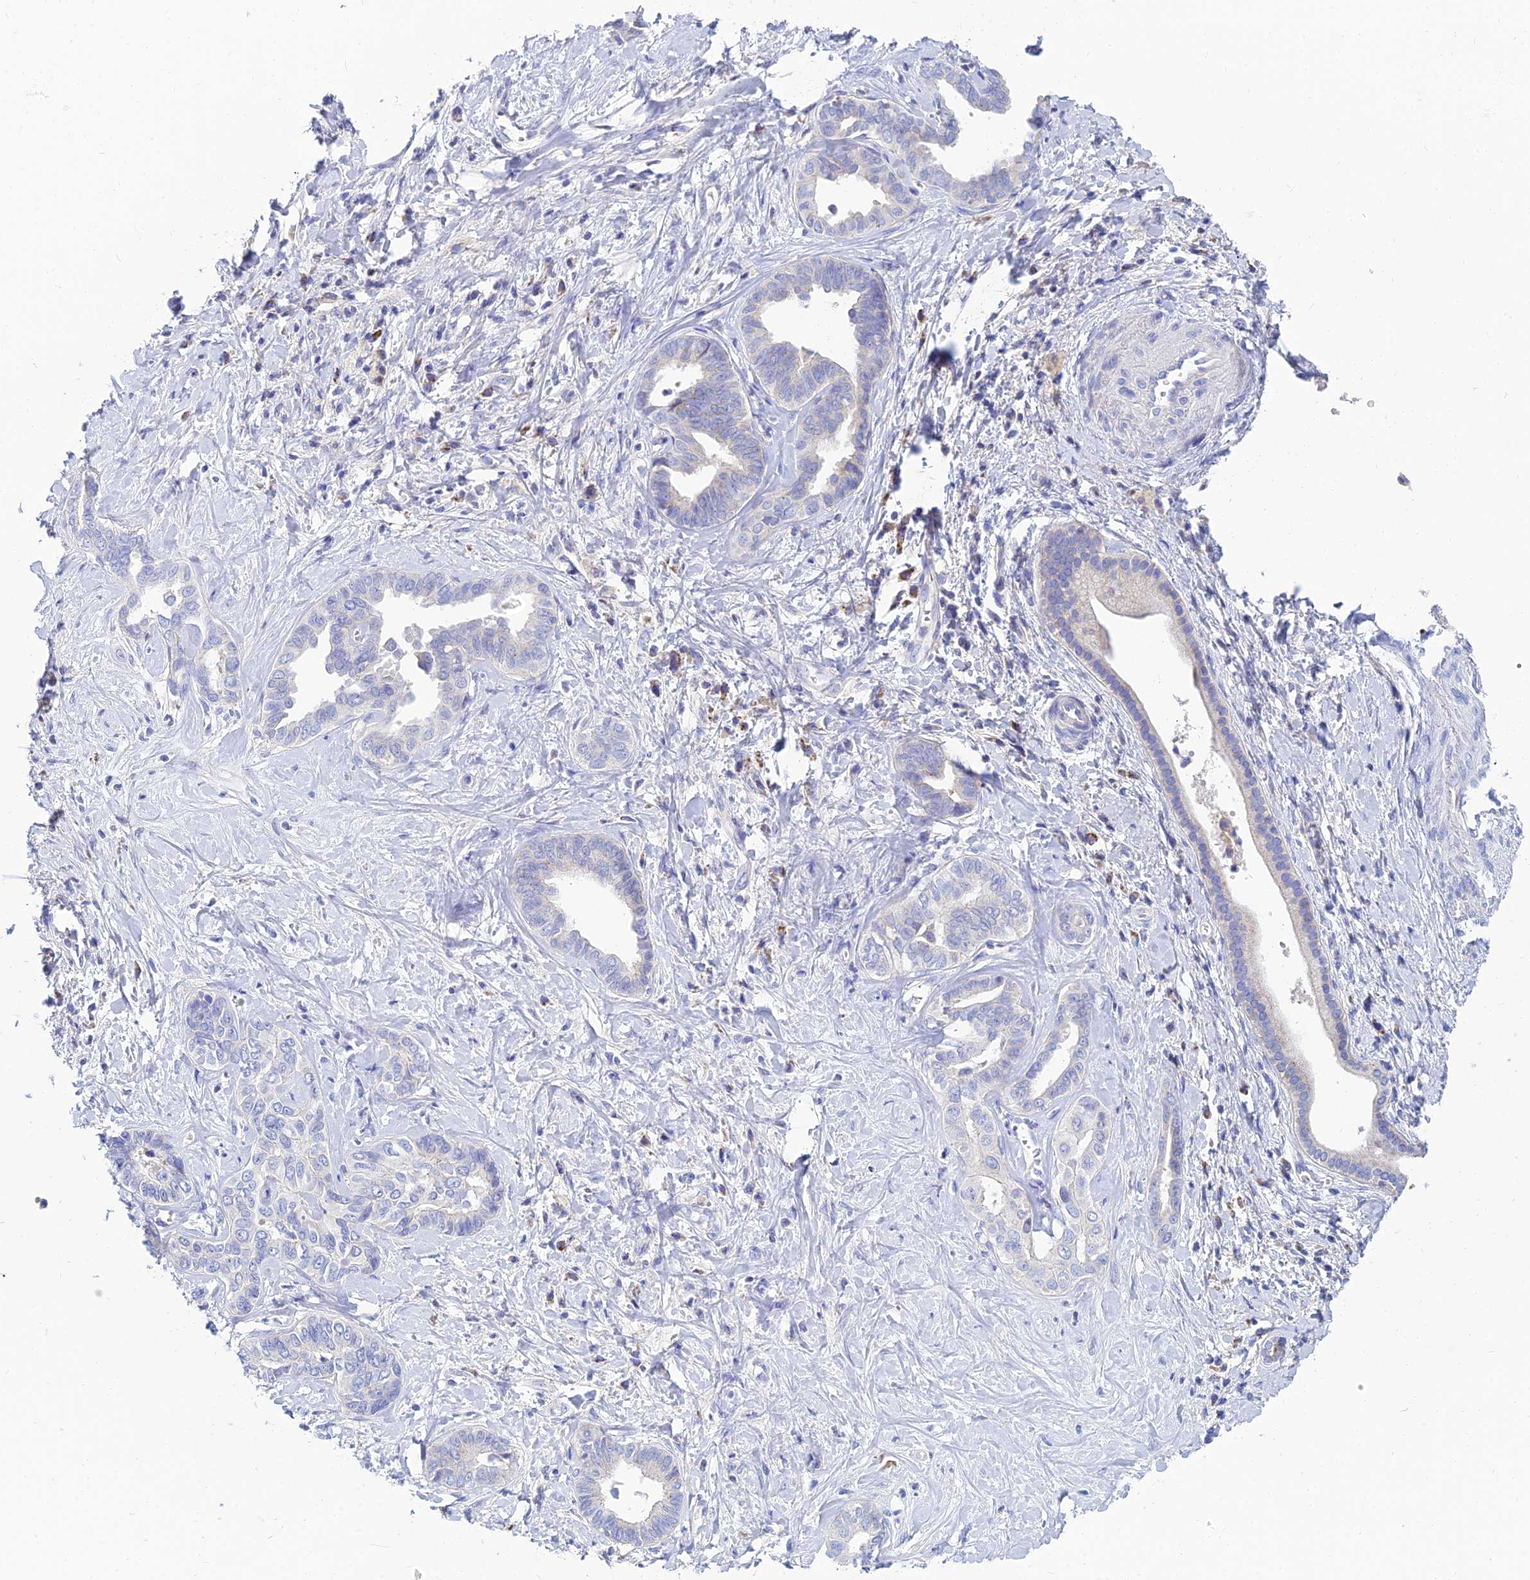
{"staining": {"intensity": "negative", "quantity": "none", "location": "none"}, "tissue": "liver cancer", "cell_type": "Tumor cells", "image_type": "cancer", "snomed": [{"axis": "morphology", "description": "Cholangiocarcinoma"}, {"axis": "topography", "description": "Liver"}], "caption": "Immunohistochemistry histopathology image of cholangiocarcinoma (liver) stained for a protein (brown), which displays no positivity in tumor cells. (DAB IHC visualized using brightfield microscopy, high magnification).", "gene": "NPY", "patient": {"sex": "female", "age": 77}}